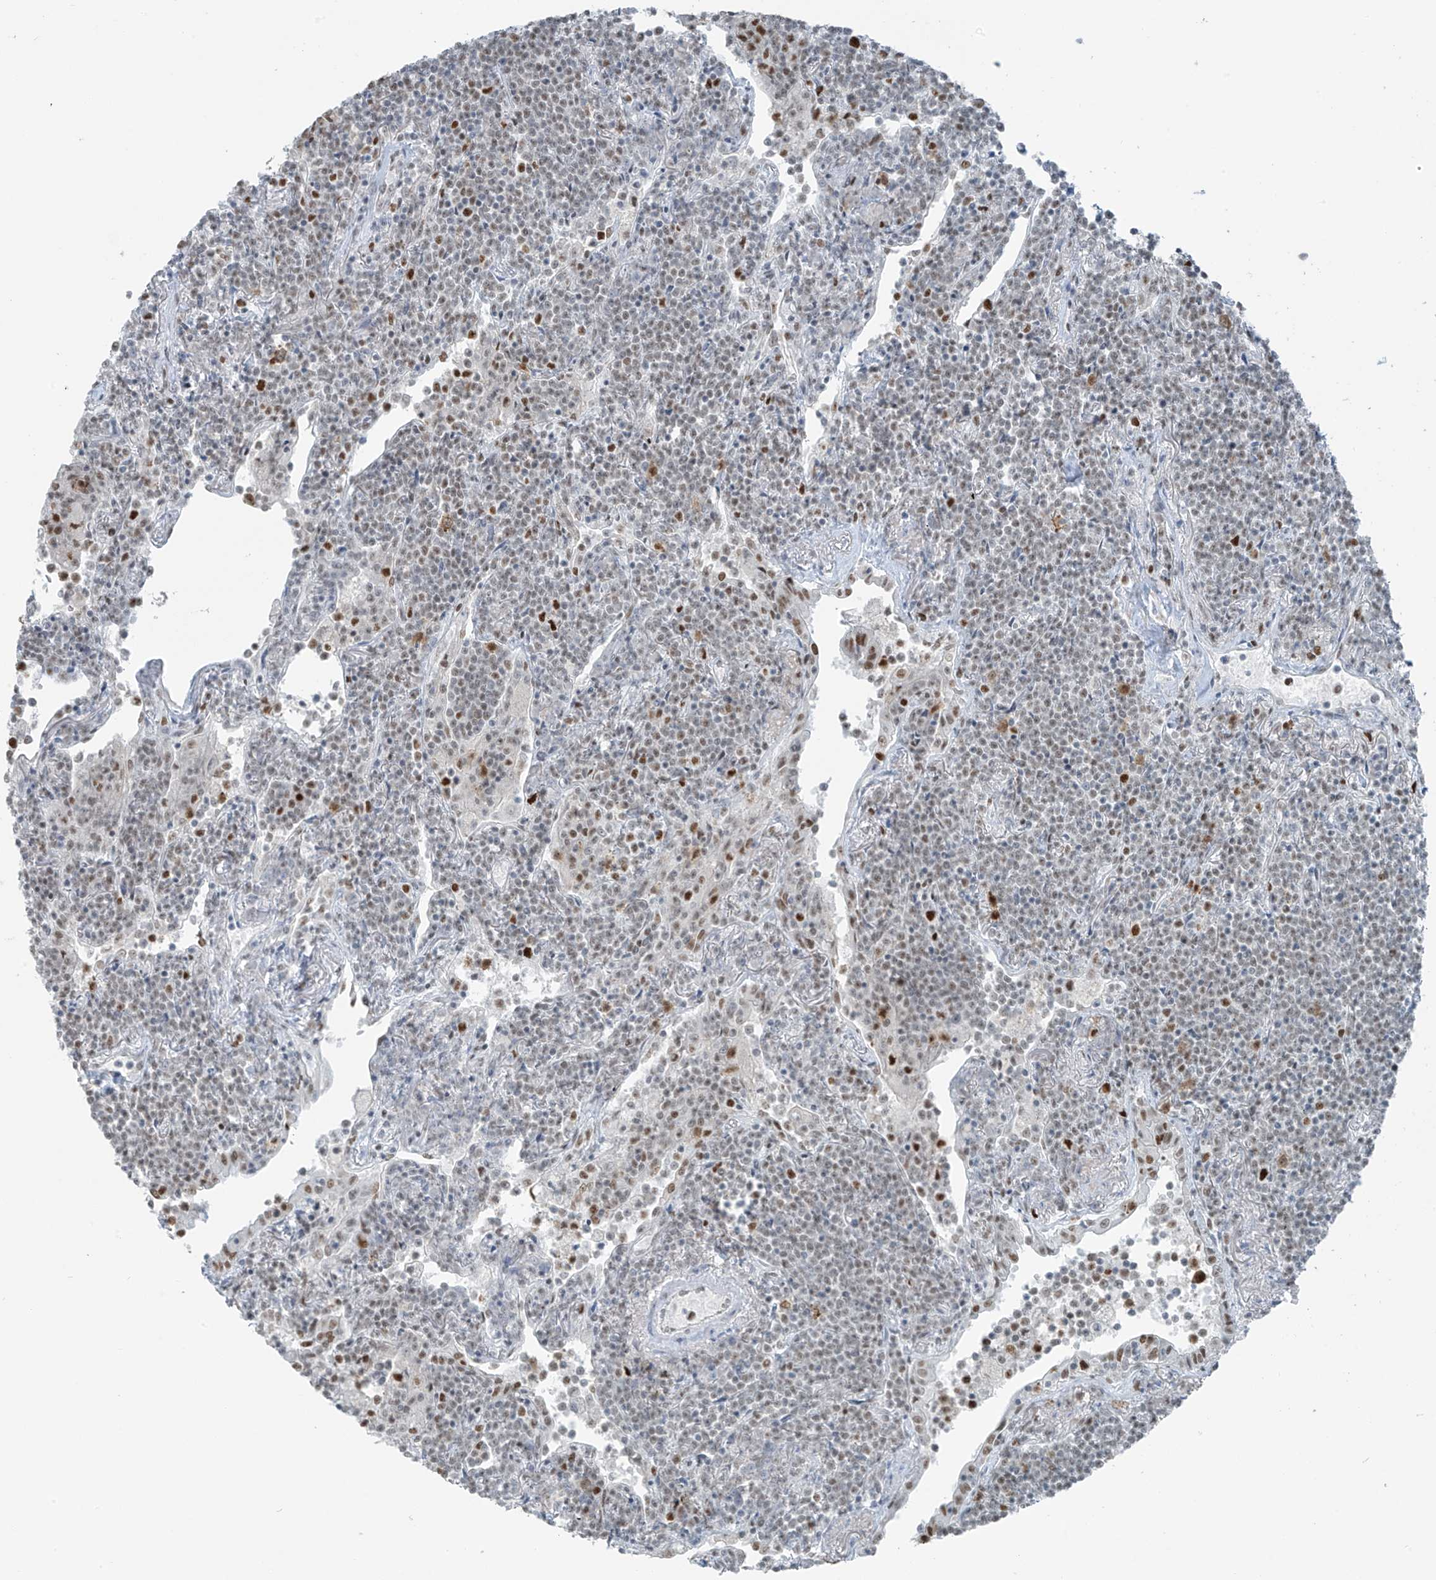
{"staining": {"intensity": "strong", "quantity": "<25%", "location": "nuclear"}, "tissue": "lymphoma", "cell_type": "Tumor cells", "image_type": "cancer", "snomed": [{"axis": "morphology", "description": "Malignant lymphoma, non-Hodgkin's type, Low grade"}, {"axis": "topography", "description": "Lung"}], "caption": "Immunohistochemical staining of lymphoma shows medium levels of strong nuclear positivity in about <25% of tumor cells. (DAB (3,3'-diaminobenzidine) IHC, brown staining for protein, blue staining for nuclei).", "gene": "WRNIP1", "patient": {"sex": "female", "age": 71}}